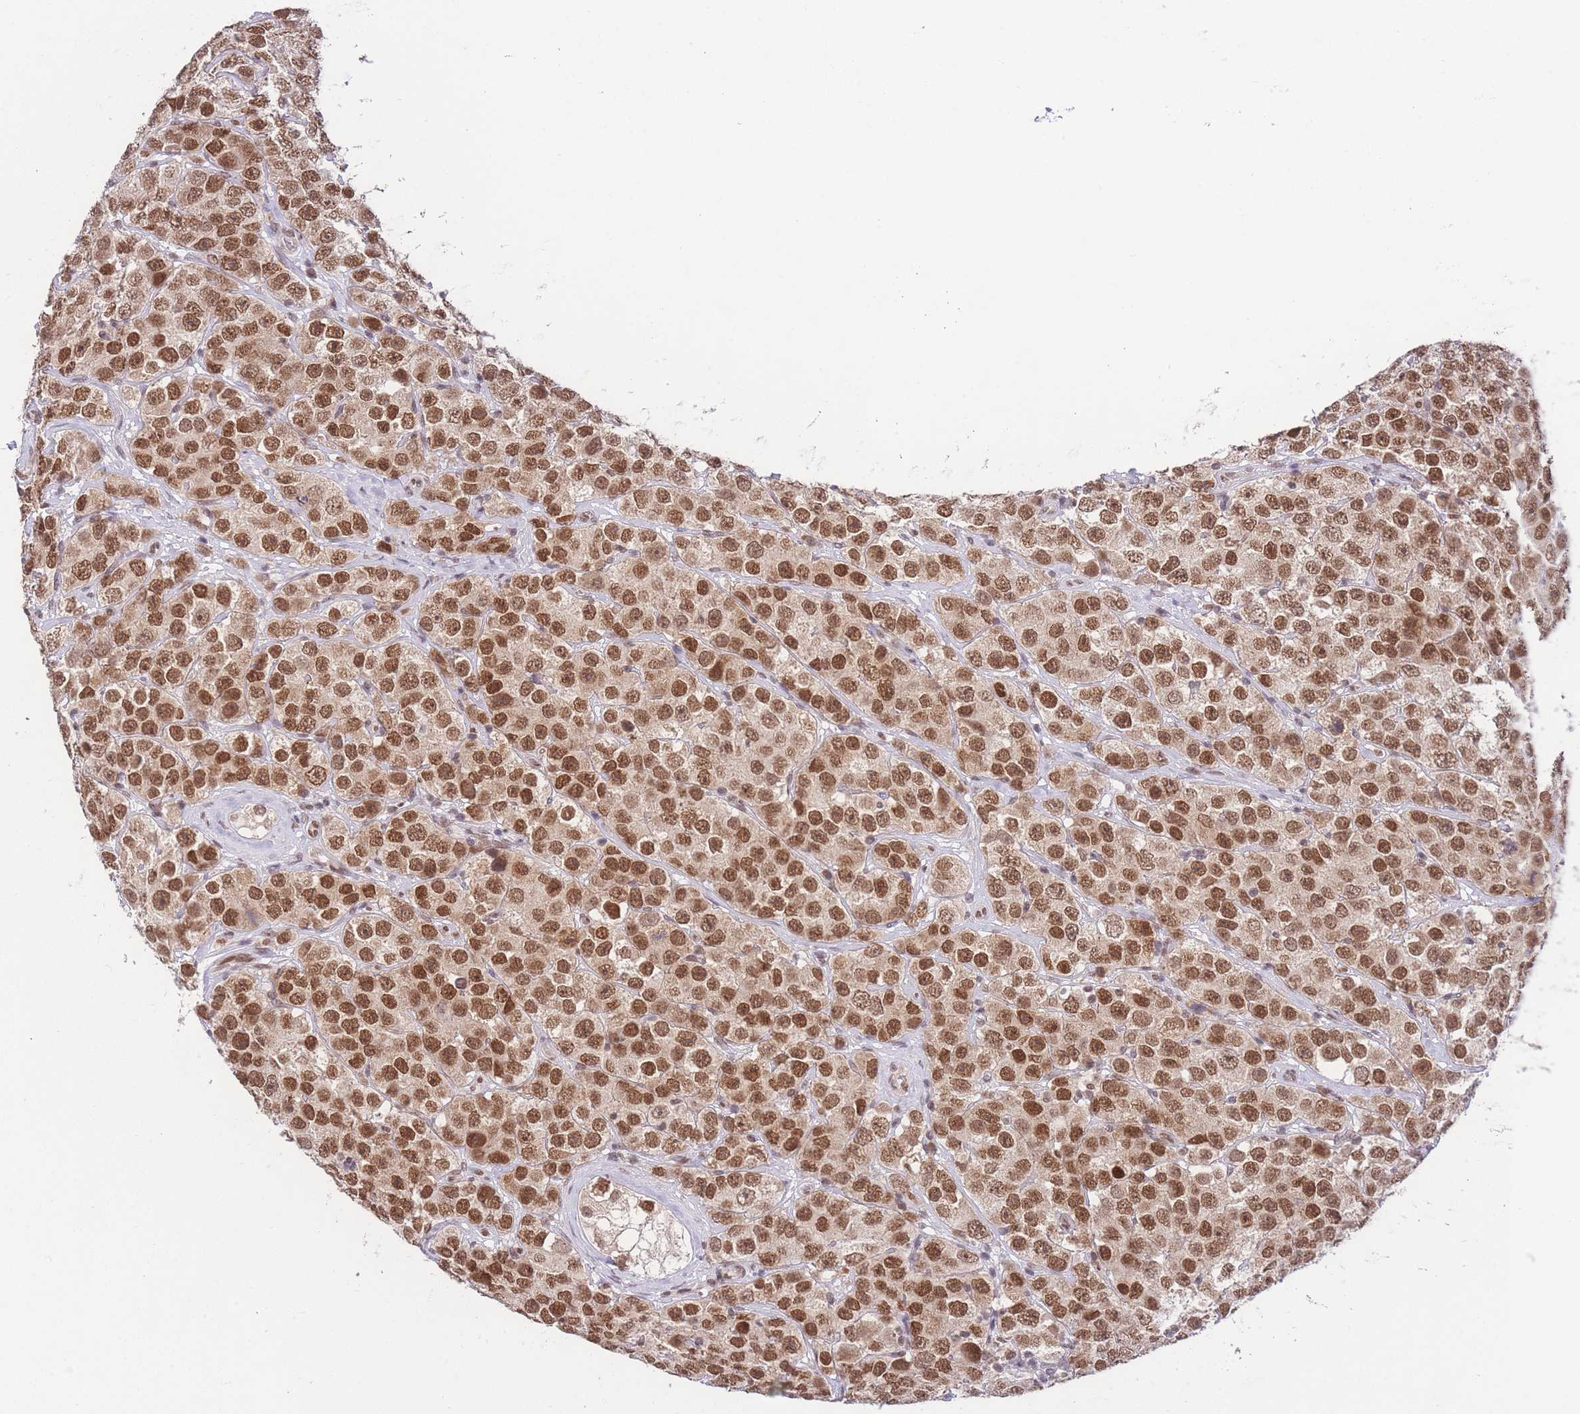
{"staining": {"intensity": "strong", "quantity": ">75%", "location": "nuclear"}, "tissue": "testis cancer", "cell_type": "Tumor cells", "image_type": "cancer", "snomed": [{"axis": "morphology", "description": "Seminoma, NOS"}, {"axis": "topography", "description": "Testis"}], "caption": "DAB (3,3'-diaminobenzidine) immunohistochemical staining of human testis cancer shows strong nuclear protein positivity in about >75% of tumor cells. The protein is stained brown, and the nuclei are stained in blue (DAB (3,3'-diaminobenzidine) IHC with brightfield microscopy, high magnification).", "gene": "TMED3", "patient": {"sex": "male", "age": 28}}